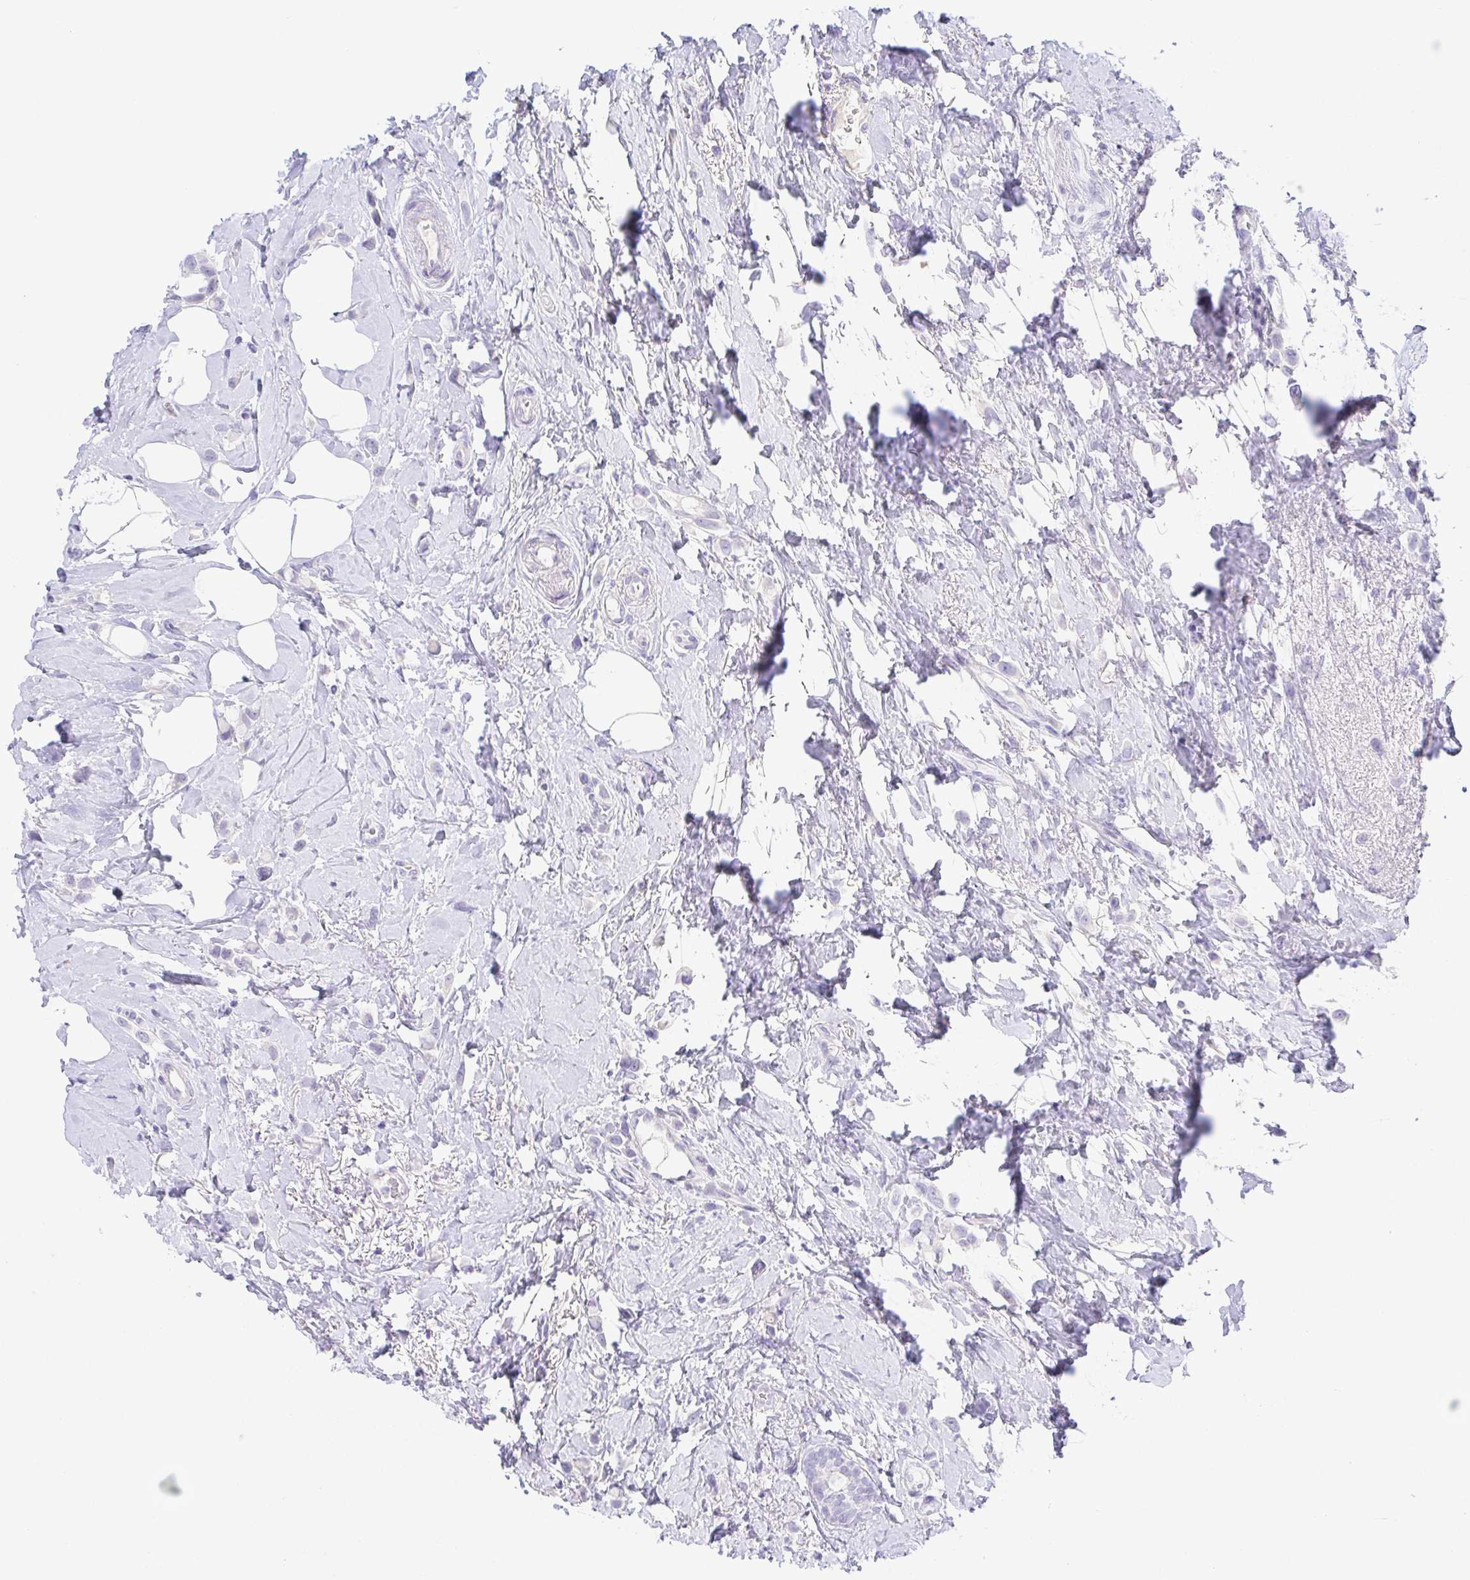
{"staining": {"intensity": "negative", "quantity": "none", "location": "none"}, "tissue": "breast cancer", "cell_type": "Tumor cells", "image_type": "cancer", "snomed": [{"axis": "morphology", "description": "Lobular carcinoma"}, {"axis": "topography", "description": "Breast"}], "caption": "The image displays no significant expression in tumor cells of breast lobular carcinoma. The staining is performed using DAB (3,3'-diaminobenzidine) brown chromogen with nuclei counter-stained in using hematoxylin.", "gene": "HAPLN2", "patient": {"sex": "female", "age": 66}}